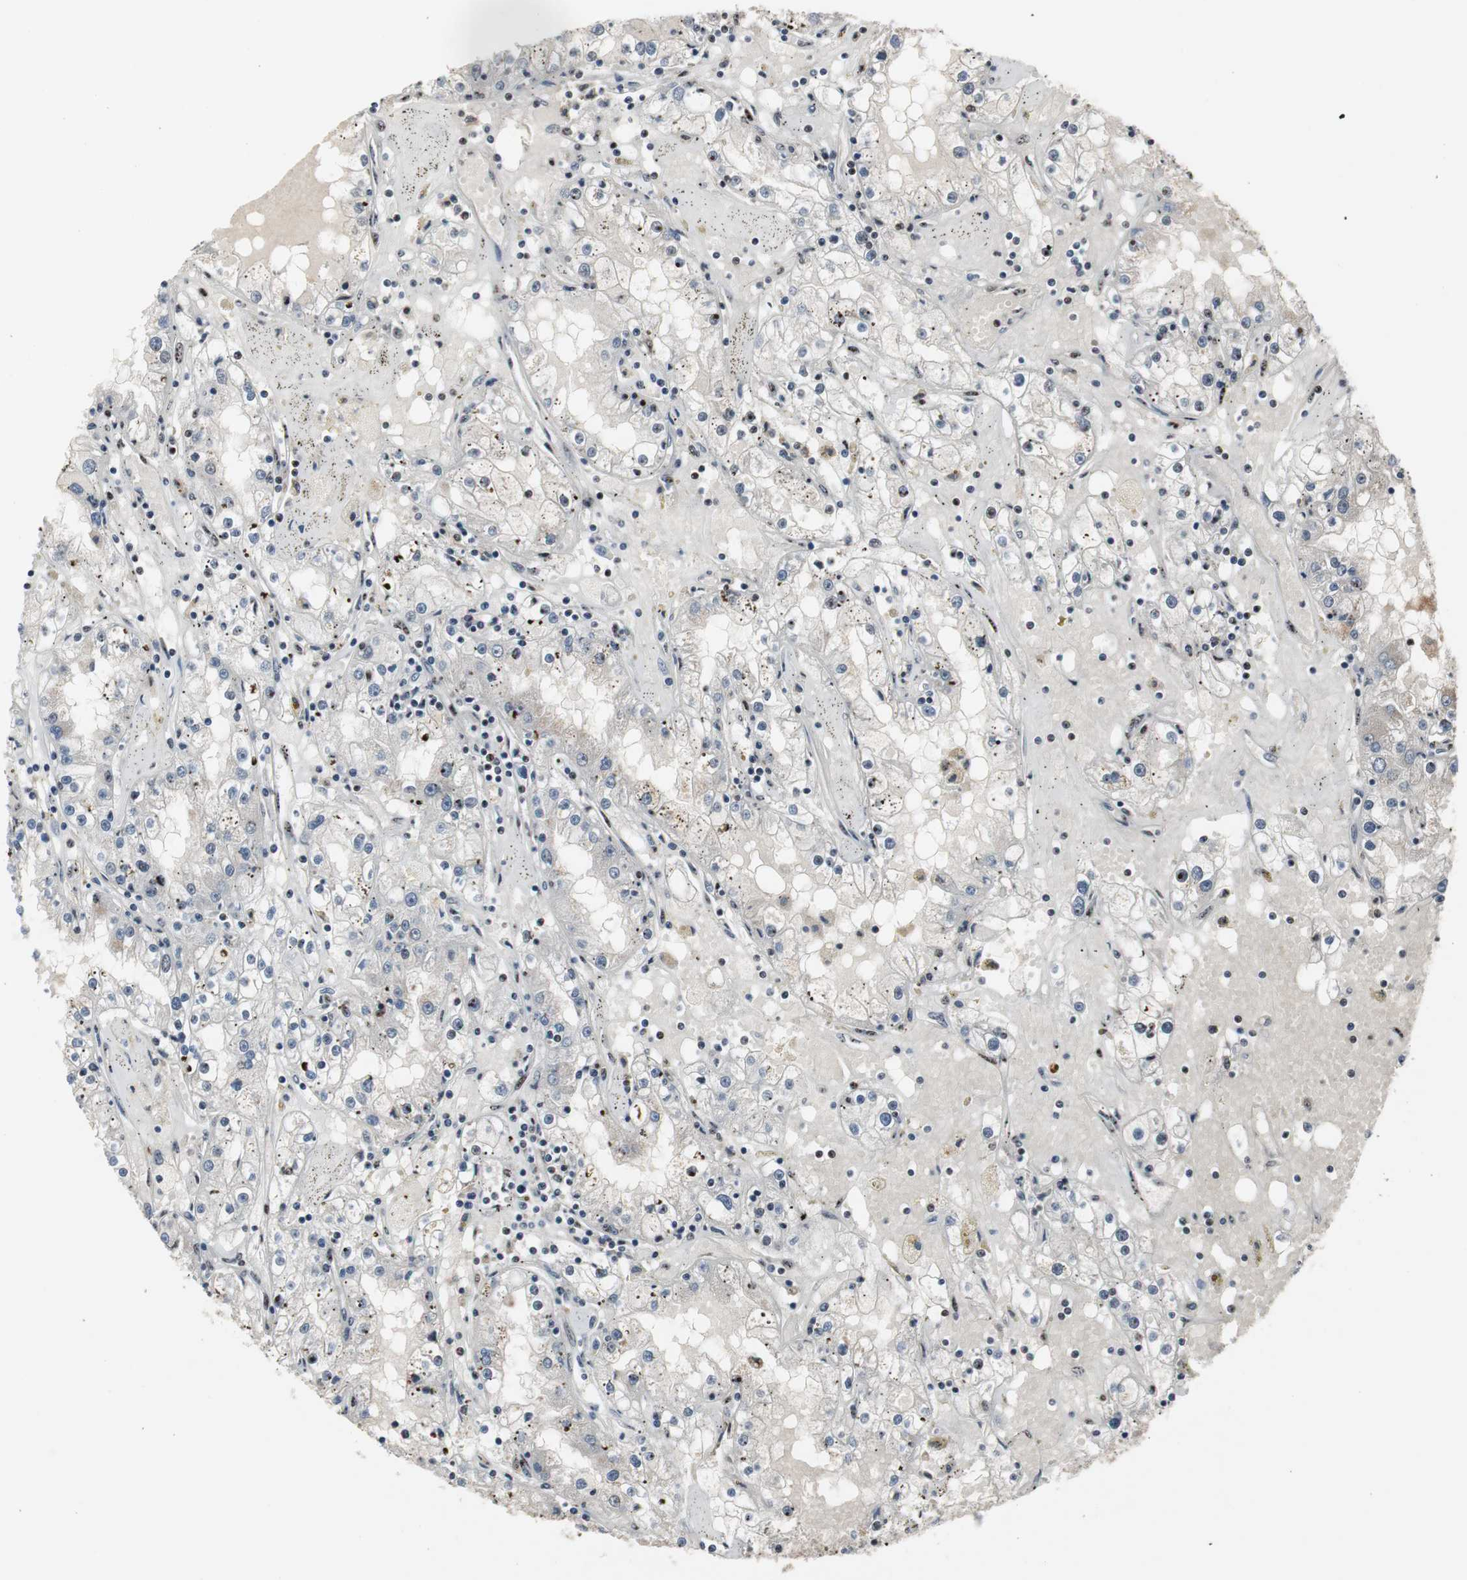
{"staining": {"intensity": "negative", "quantity": "none", "location": "none"}, "tissue": "renal cancer", "cell_type": "Tumor cells", "image_type": "cancer", "snomed": [{"axis": "morphology", "description": "Adenocarcinoma, NOS"}, {"axis": "topography", "description": "Kidney"}], "caption": "This is a photomicrograph of IHC staining of adenocarcinoma (renal), which shows no expression in tumor cells.", "gene": "GRK2", "patient": {"sex": "male", "age": 56}}